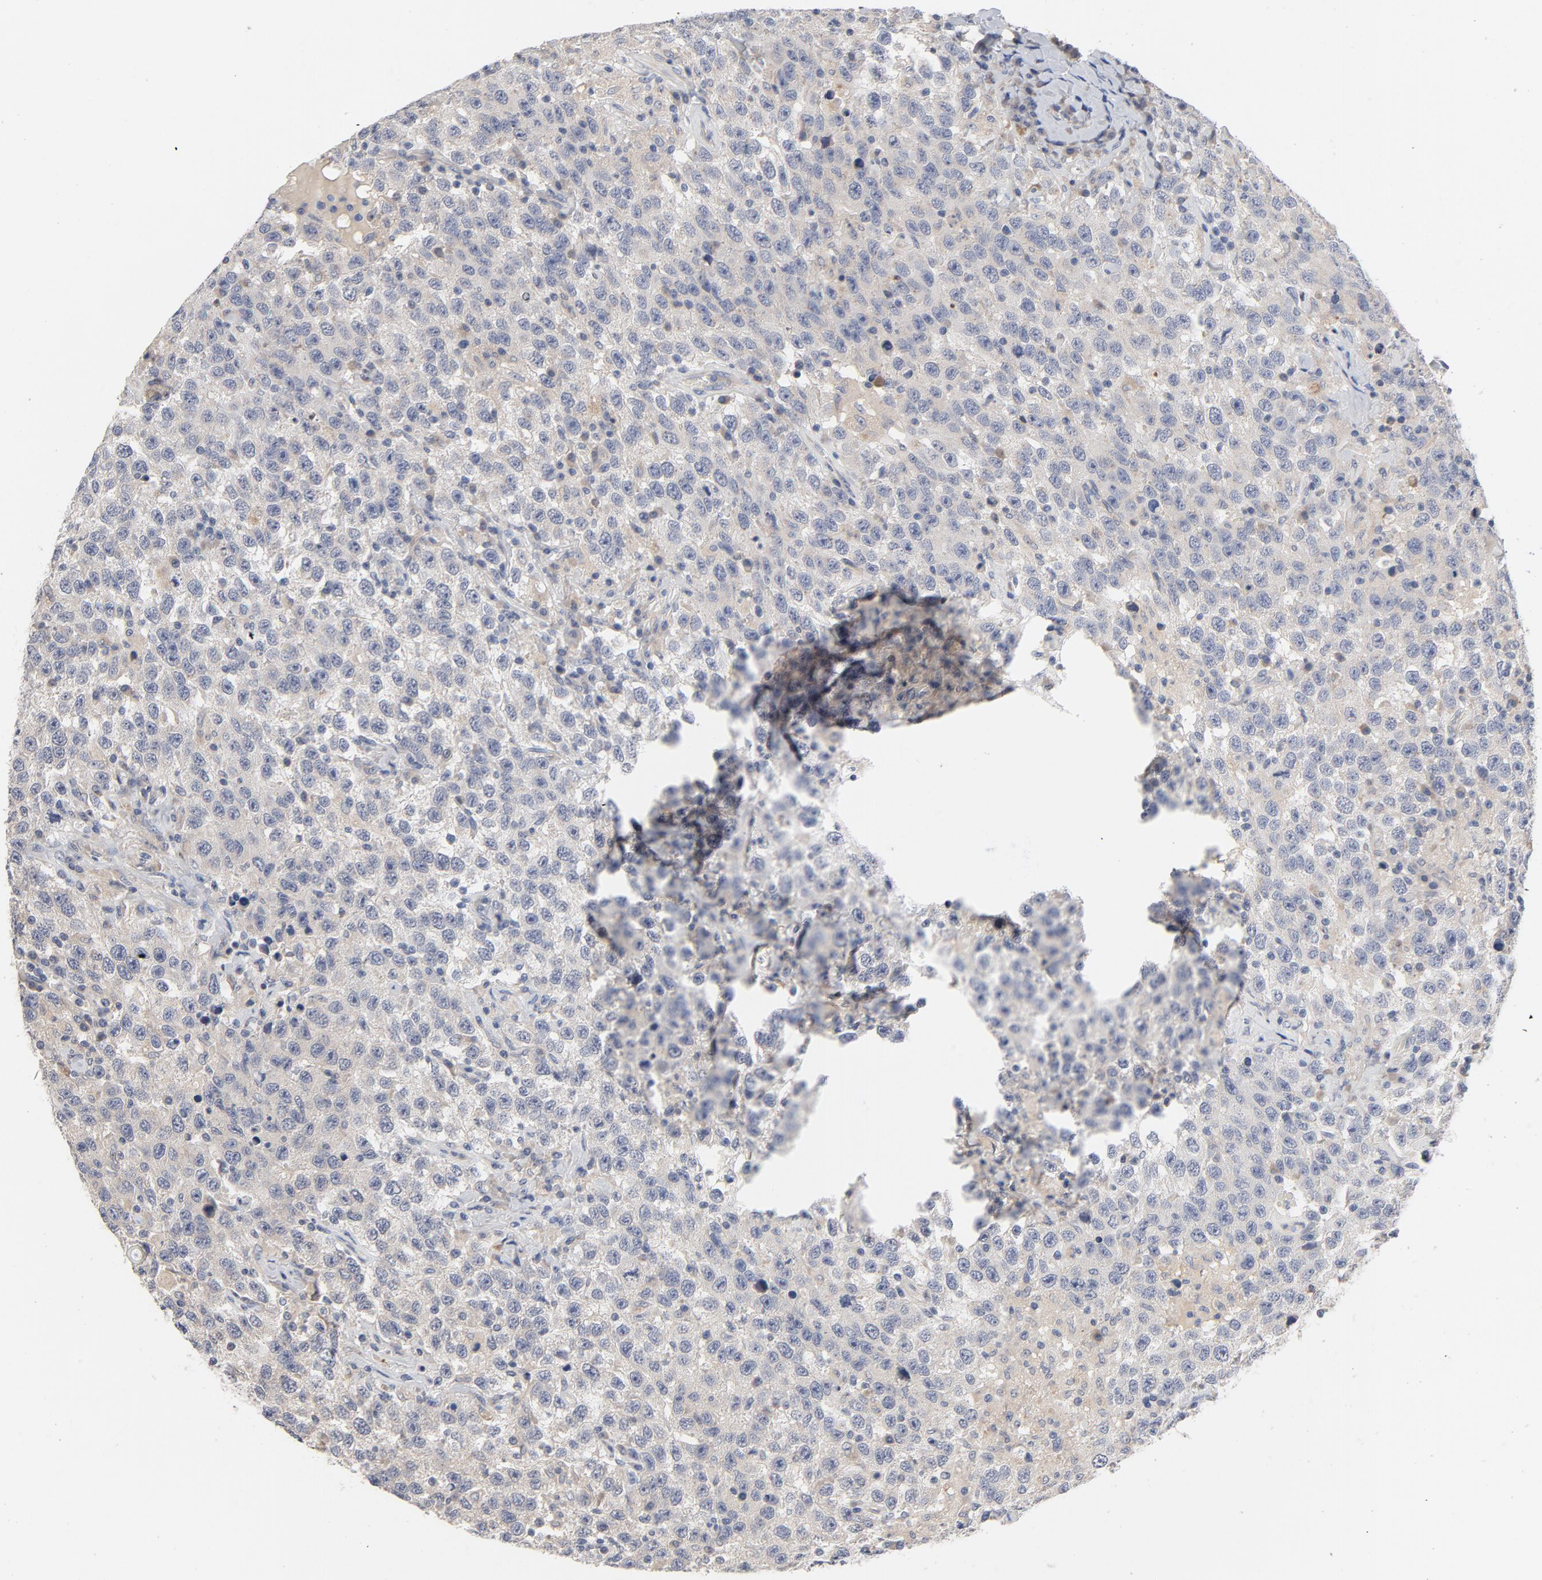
{"staining": {"intensity": "weak", "quantity": "25%-75%", "location": "cytoplasmic/membranous"}, "tissue": "testis cancer", "cell_type": "Tumor cells", "image_type": "cancer", "snomed": [{"axis": "morphology", "description": "Seminoma, NOS"}, {"axis": "topography", "description": "Testis"}], "caption": "Protein expression analysis of seminoma (testis) displays weak cytoplasmic/membranous expression in approximately 25%-75% of tumor cells. (brown staining indicates protein expression, while blue staining denotes nuclei).", "gene": "CCDC134", "patient": {"sex": "male", "age": 41}}